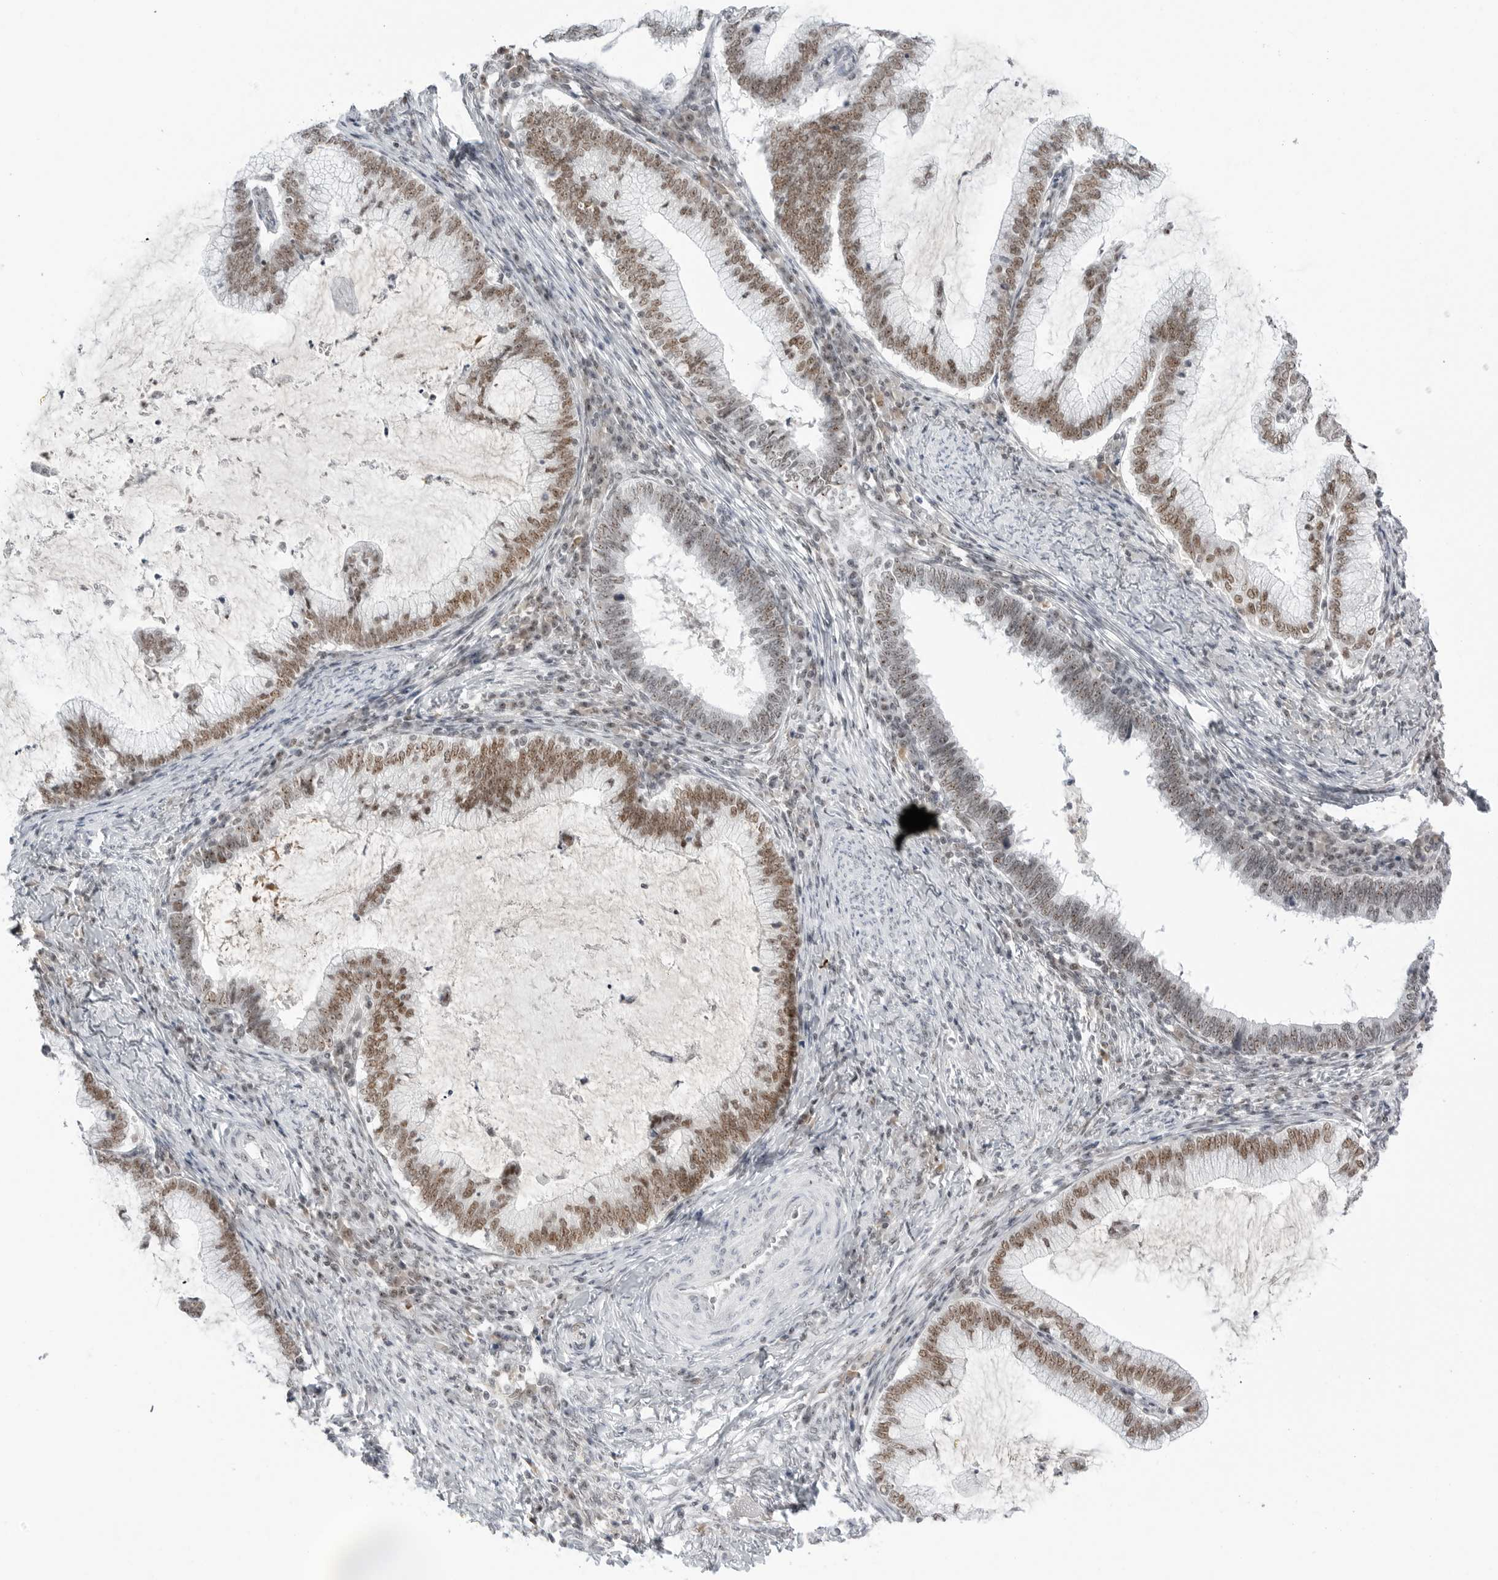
{"staining": {"intensity": "moderate", "quantity": ">75%", "location": "nuclear"}, "tissue": "cervical cancer", "cell_type": "Tumor cells", "image_type": "cancer", "snomed": [{"axis": "morphology", "description": "Adenocarcinoma, NOS"}, {"axis": "topography", "description": "Cervix"}], "caption": "Cervical cancer was stained to show a protein in brown. There is medium levels of moderate nuclear staining in approximately >75% of tumor cells.", "gene": "WRAP53", "patient": {"sex": "female", "age": 36}}